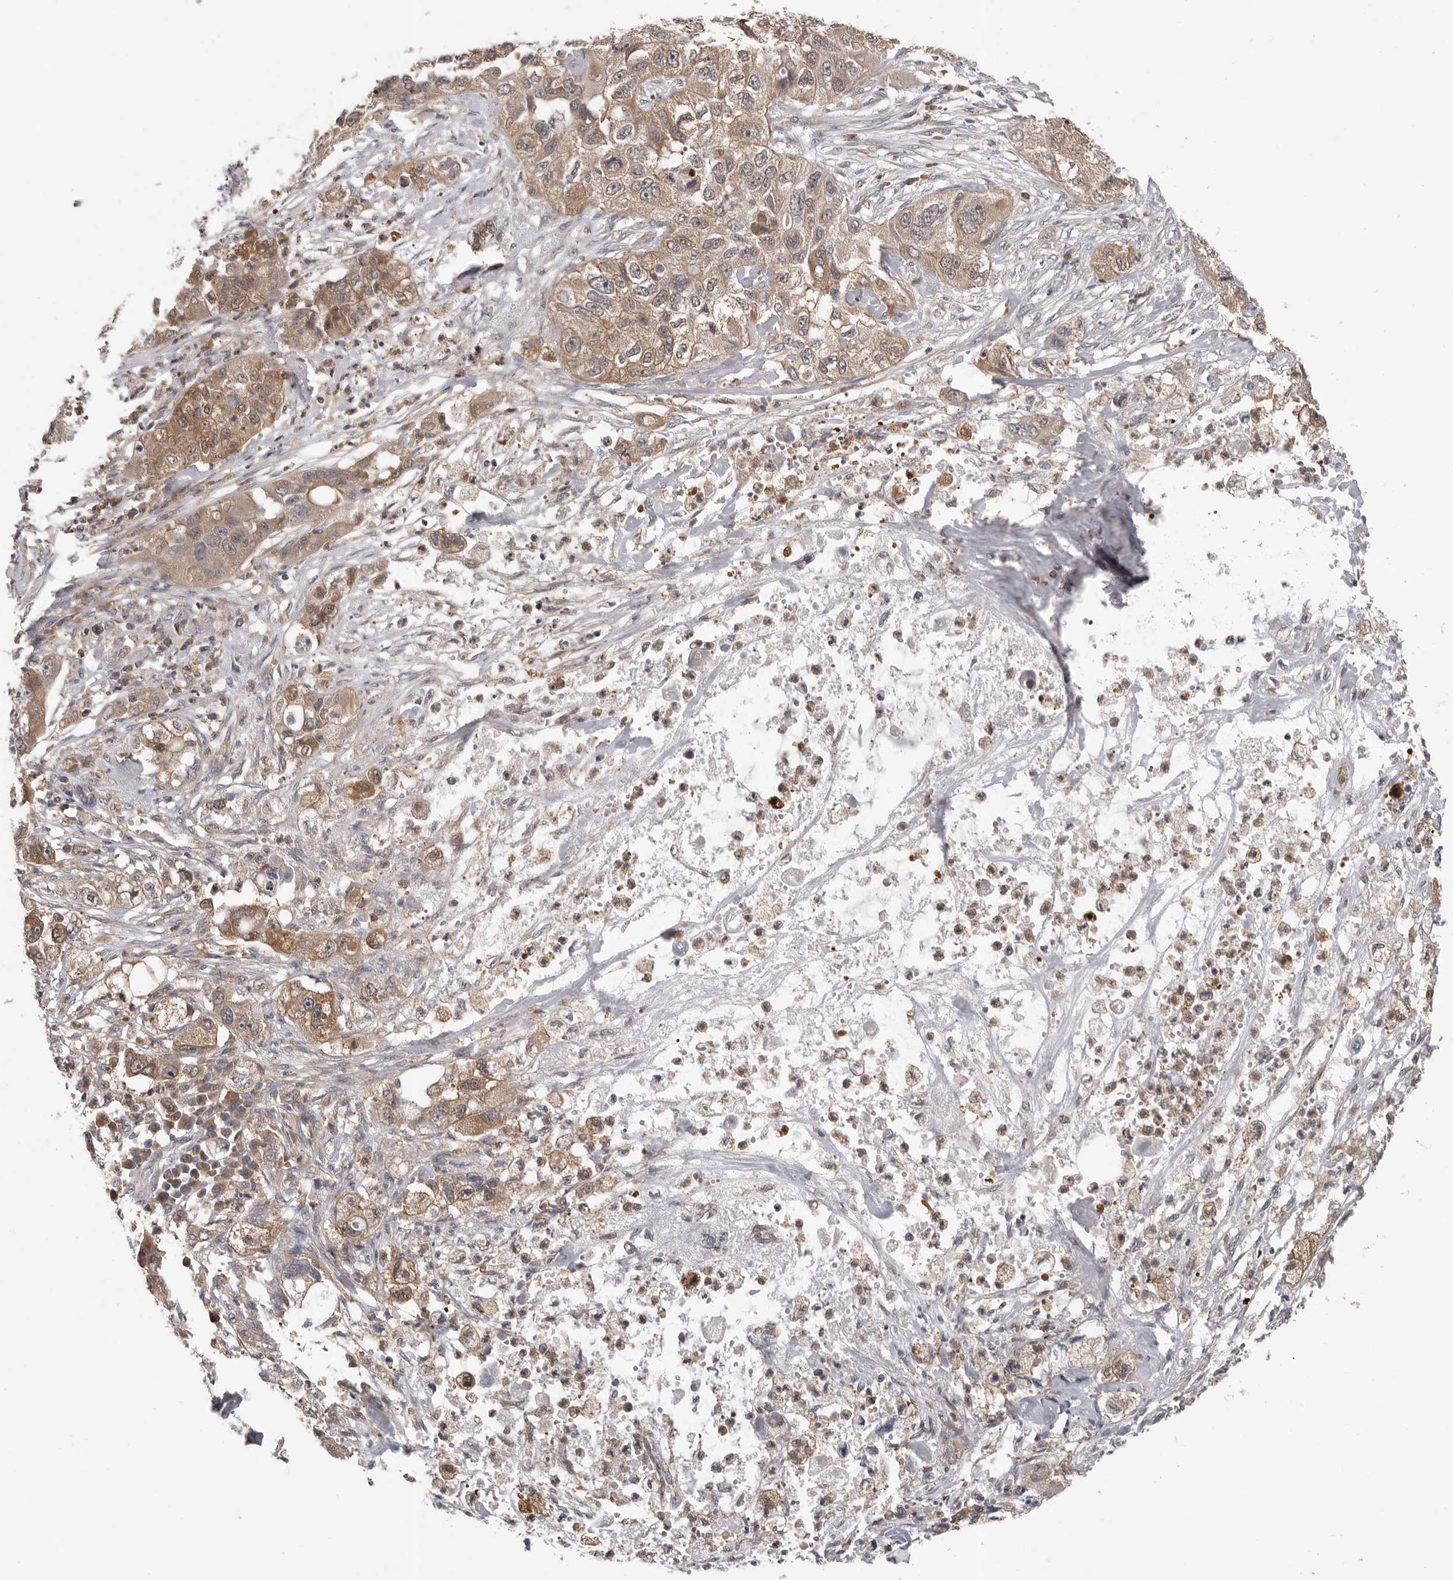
{"staining": {"intensity": "moderate", "quantity": ">75%", "location": "cytoplasmic/membranous"}, "tissue": "pancreatic cancer", "cell_type": "Tumor cells", "image_type": "cancer", "snomed": [{"axis": "morphology", "description": "Adenocarcinoma, NOS"}, {"axis": "topography", "description": "Pancreas"}], "caption": "IHC photomicrograph of pancreatic cancer stained for a protein (brown), which demonstrates medium levels of moderate cytoplasmic/membranous positivity in approximately >75% of tumor cells.", "gene": "RALGPS2", "patient": {"sex": "female", "age": 78}}